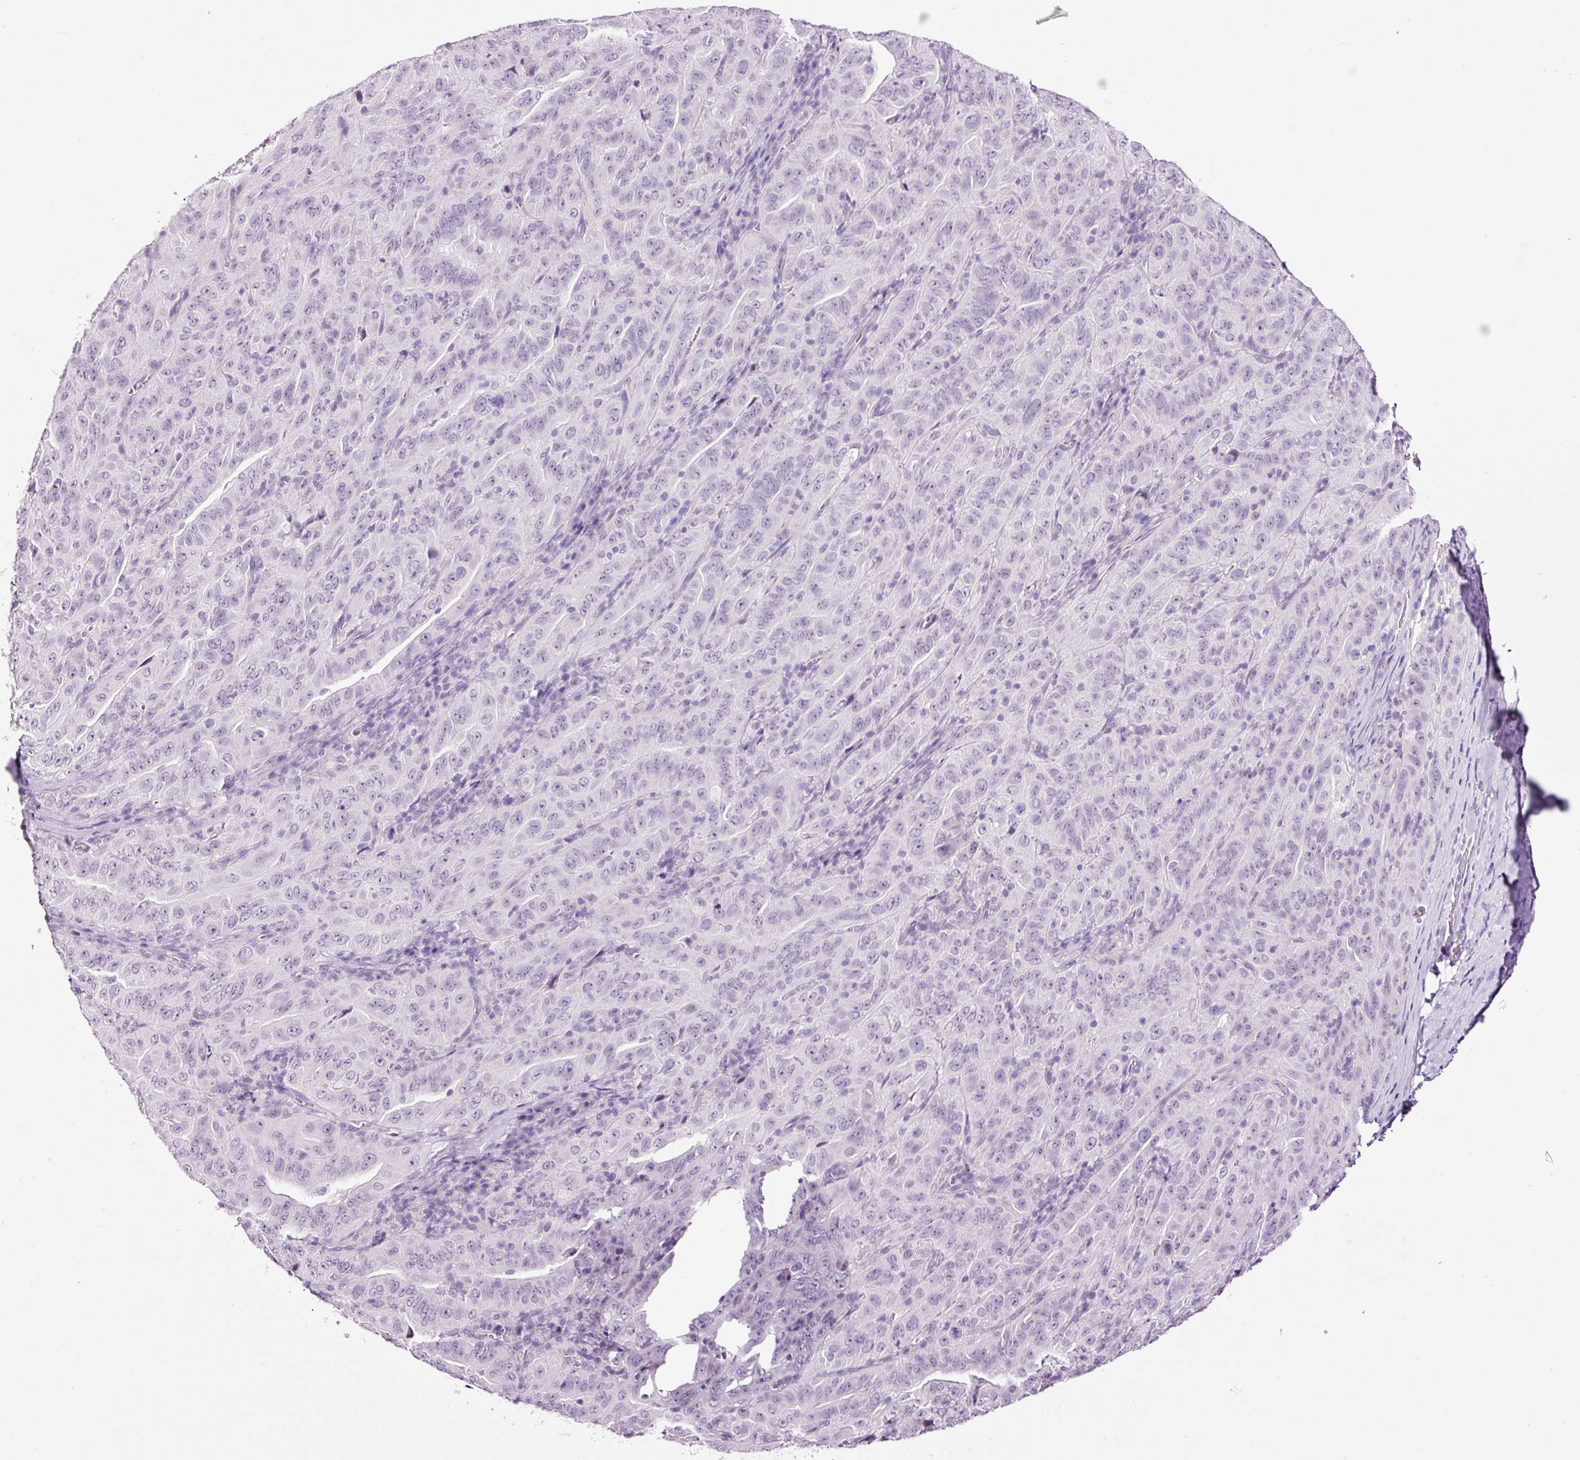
{"staining": {"intensity": "negative", "quantity": "none", "location": "none"}, "tissue": "pancreatic cancer", "cell_type": "Tumor cells", "image_type": "cancer", "snomed": [{"axis": "morphology", "description": "Adenocarcinoma, NOS"}, {"axis": "topography", "description": "Pancreas"}], "caption": "There is no significant staining in tumor cells of pancreatic cancer.", "gene": "RTF2", "patient": {"sex": "male", "age": 63}}